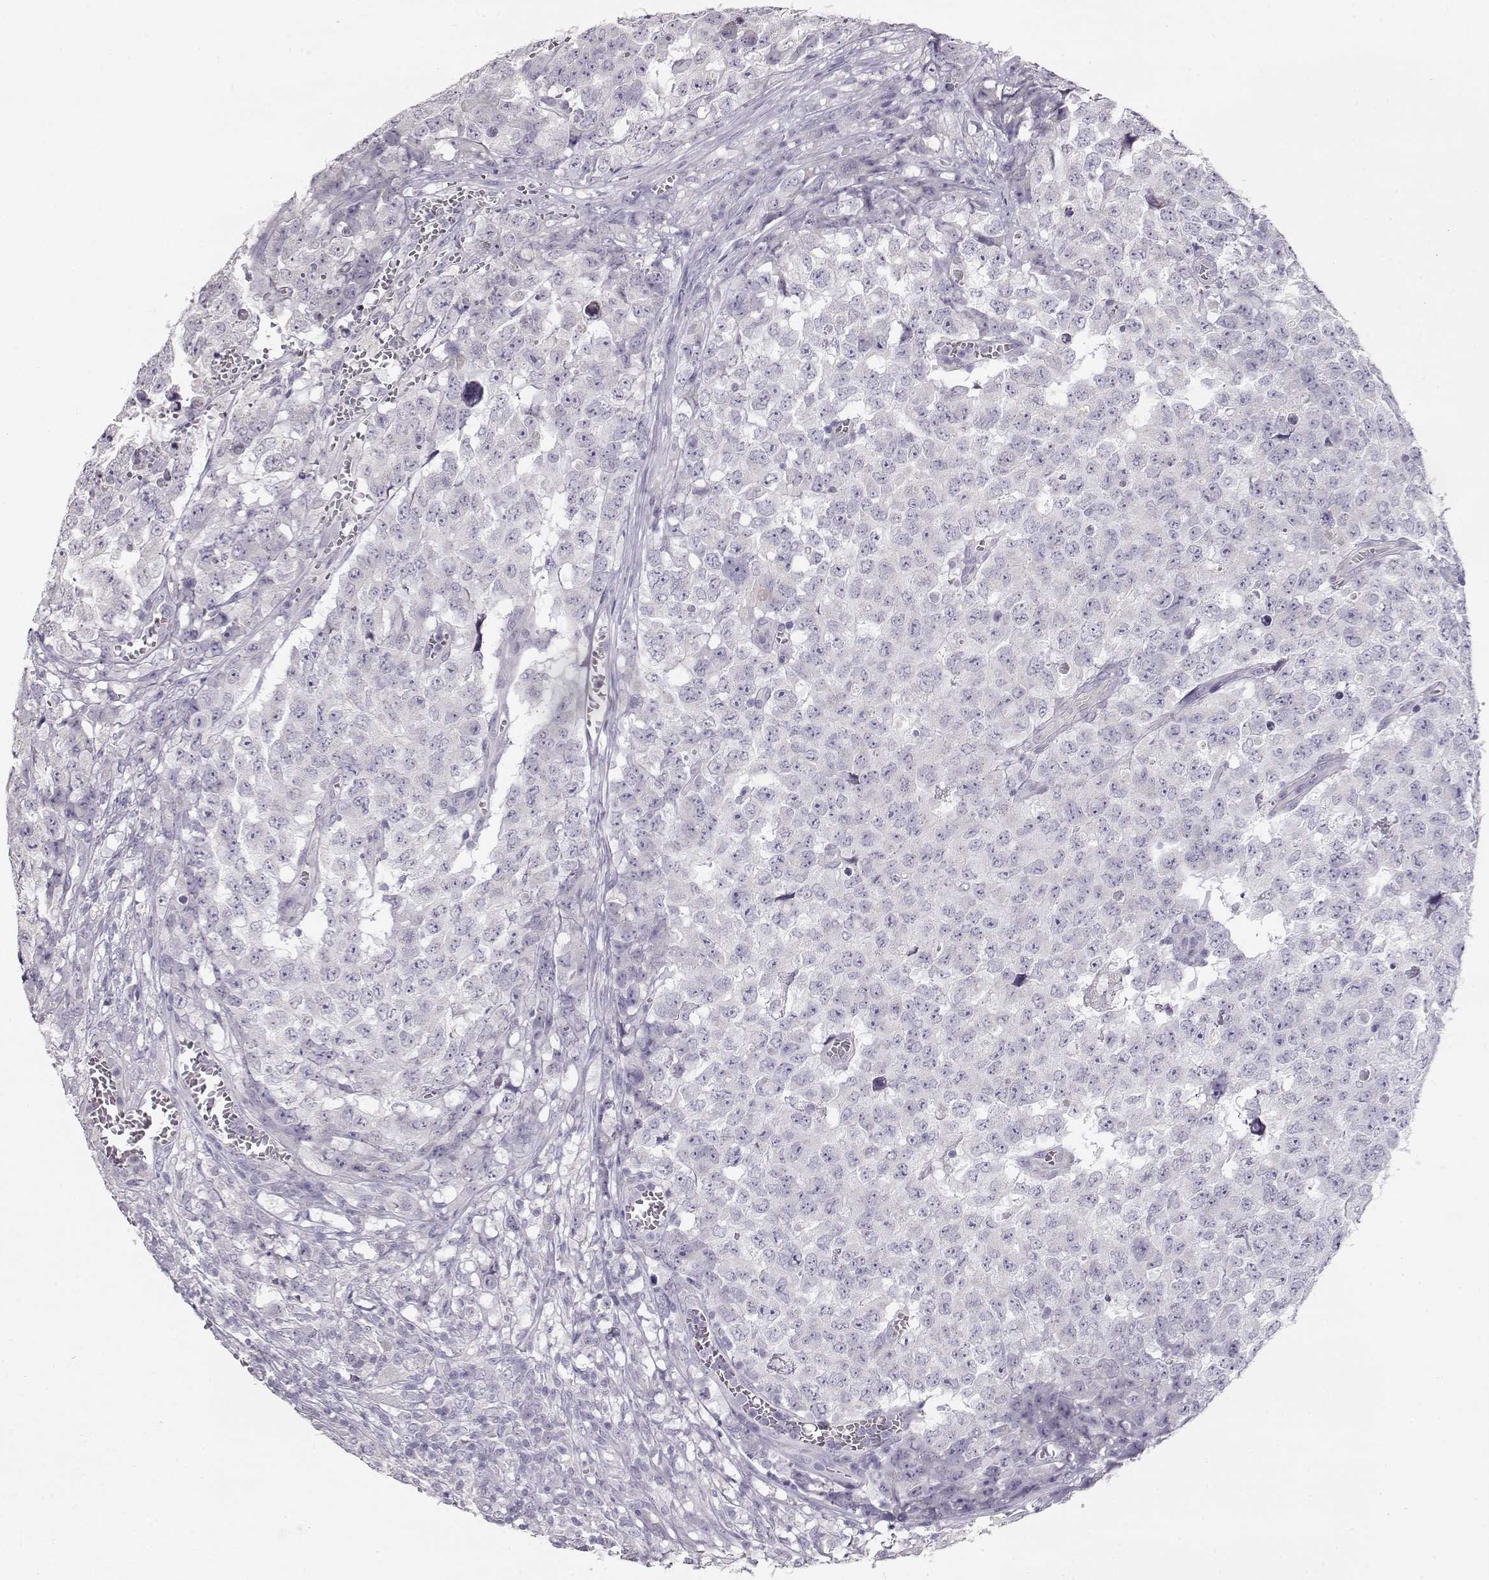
{"staining": {"intensity": "negative", "quantity": "none", "location": "none"}, "tissue": "testis cancer", "cell_type": "Tumor cells", "image_type": "cancer", "snomed": [{"axis": "morphology", "description": "Carcinoma, Embryonal, NOS"}, {"axis": "topography", "description": "Testis"}], "caption": "DAB (3,3'-diaminobenzidine) immunohistochemical staining of human testis cancer exhibits no significant staining in tumor cells. (Immunohistochemistry, brightfield microscopy, high magnification).", "gene": "GLIPR1L2", "patient": {"sex": "male", "age": 23}}